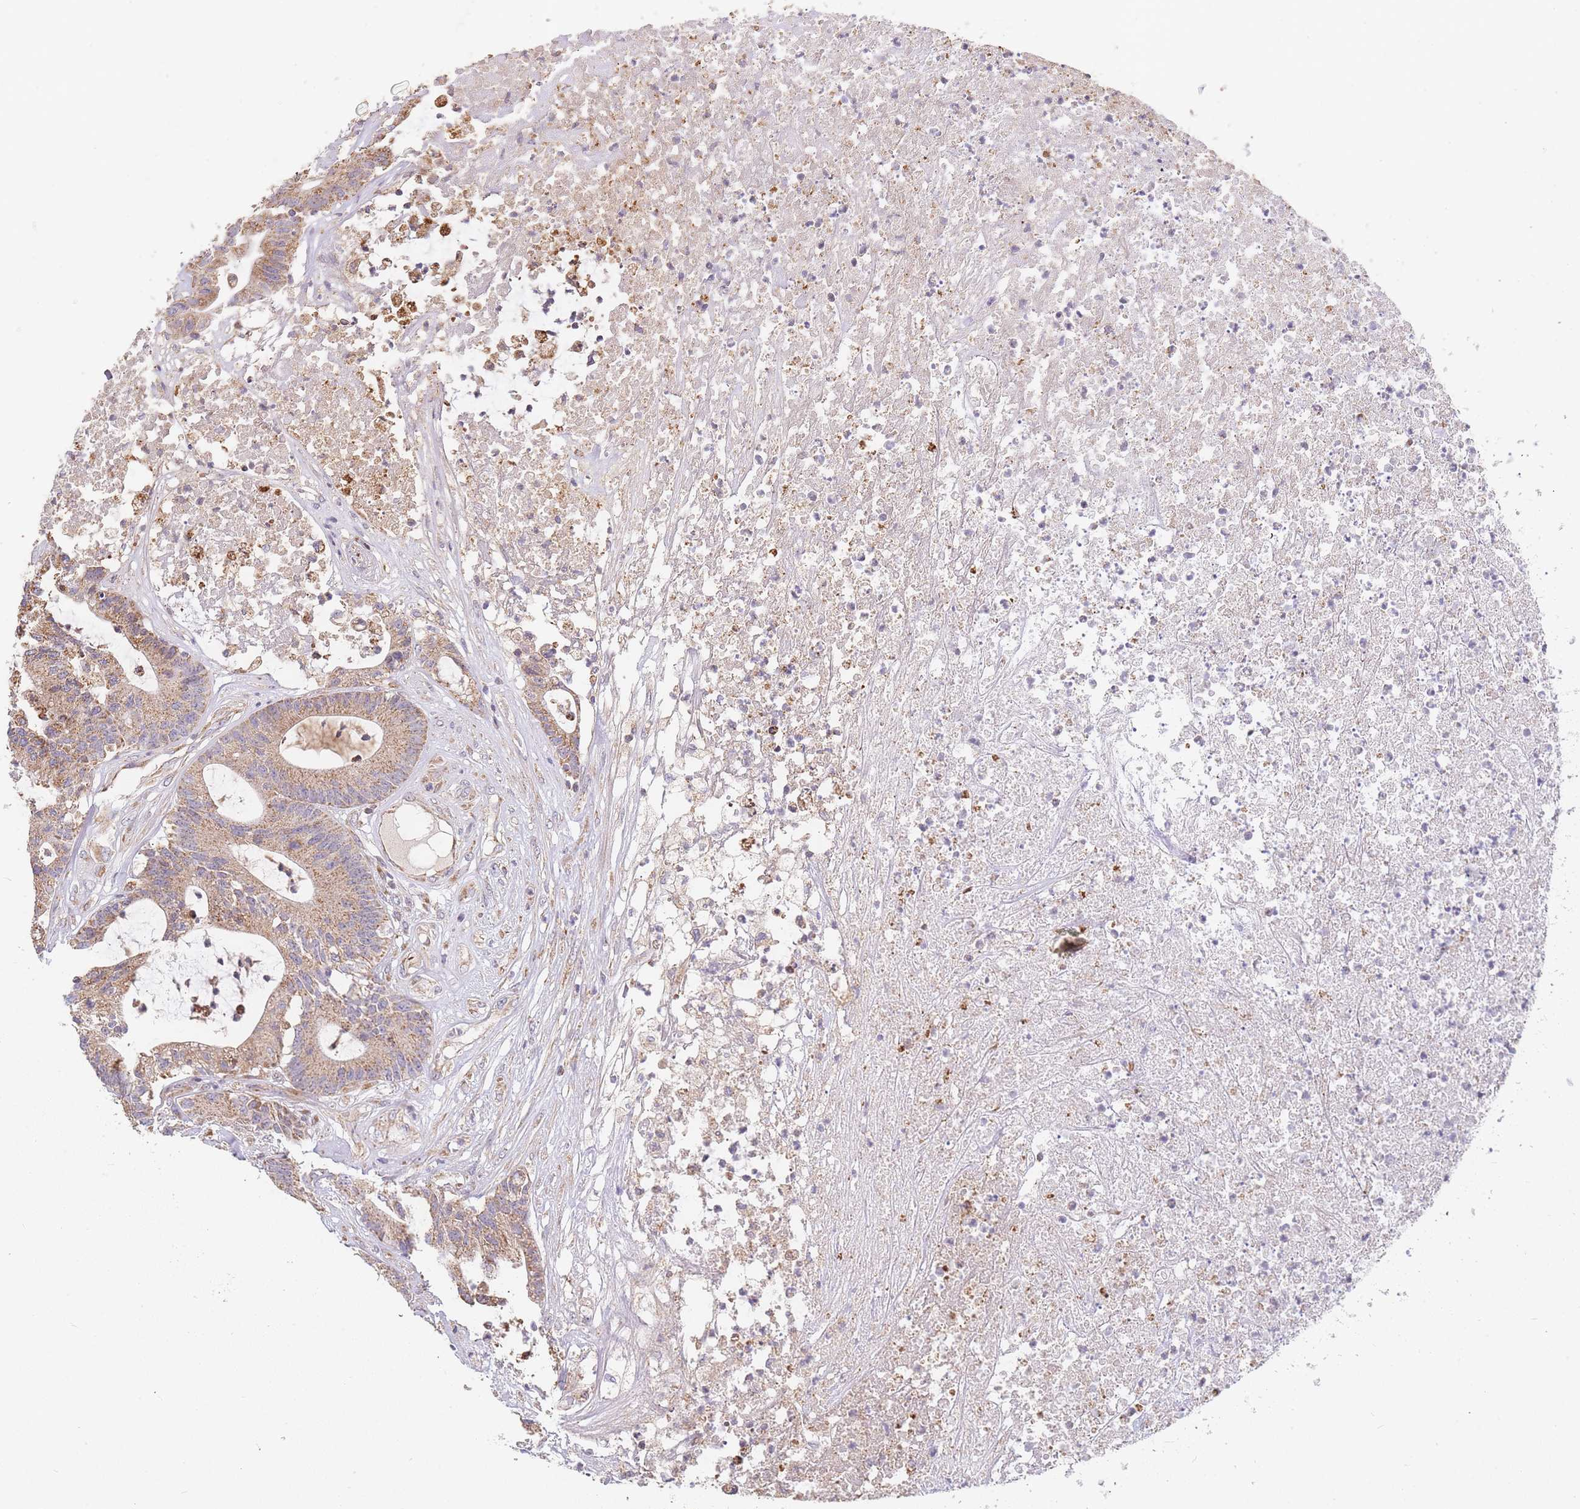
{"staining": {"intensity": "moderate", "quantity": ">75%", "location": "cytoplasmic/membranous"}, "tissue": "colorectal cancer", "cell_type": "Tumor cells", "image_type": "cancer", "snomed": [{"axis": "morphology", "description": "Adenocarcinoma, NOS"}, {"axis": "topography", "description": "Colon"}], "caption": "Brown immunohistochemical staining in colorectal adenocarcinoma reveals moderate cytoplasmic/membranous positivity in approximately >75% of tumor cells. (DAB IHC with brightfield microscopy, high magnification).", "gene": "ADCY9", "patient": {"sex": "female", "age": 84}}